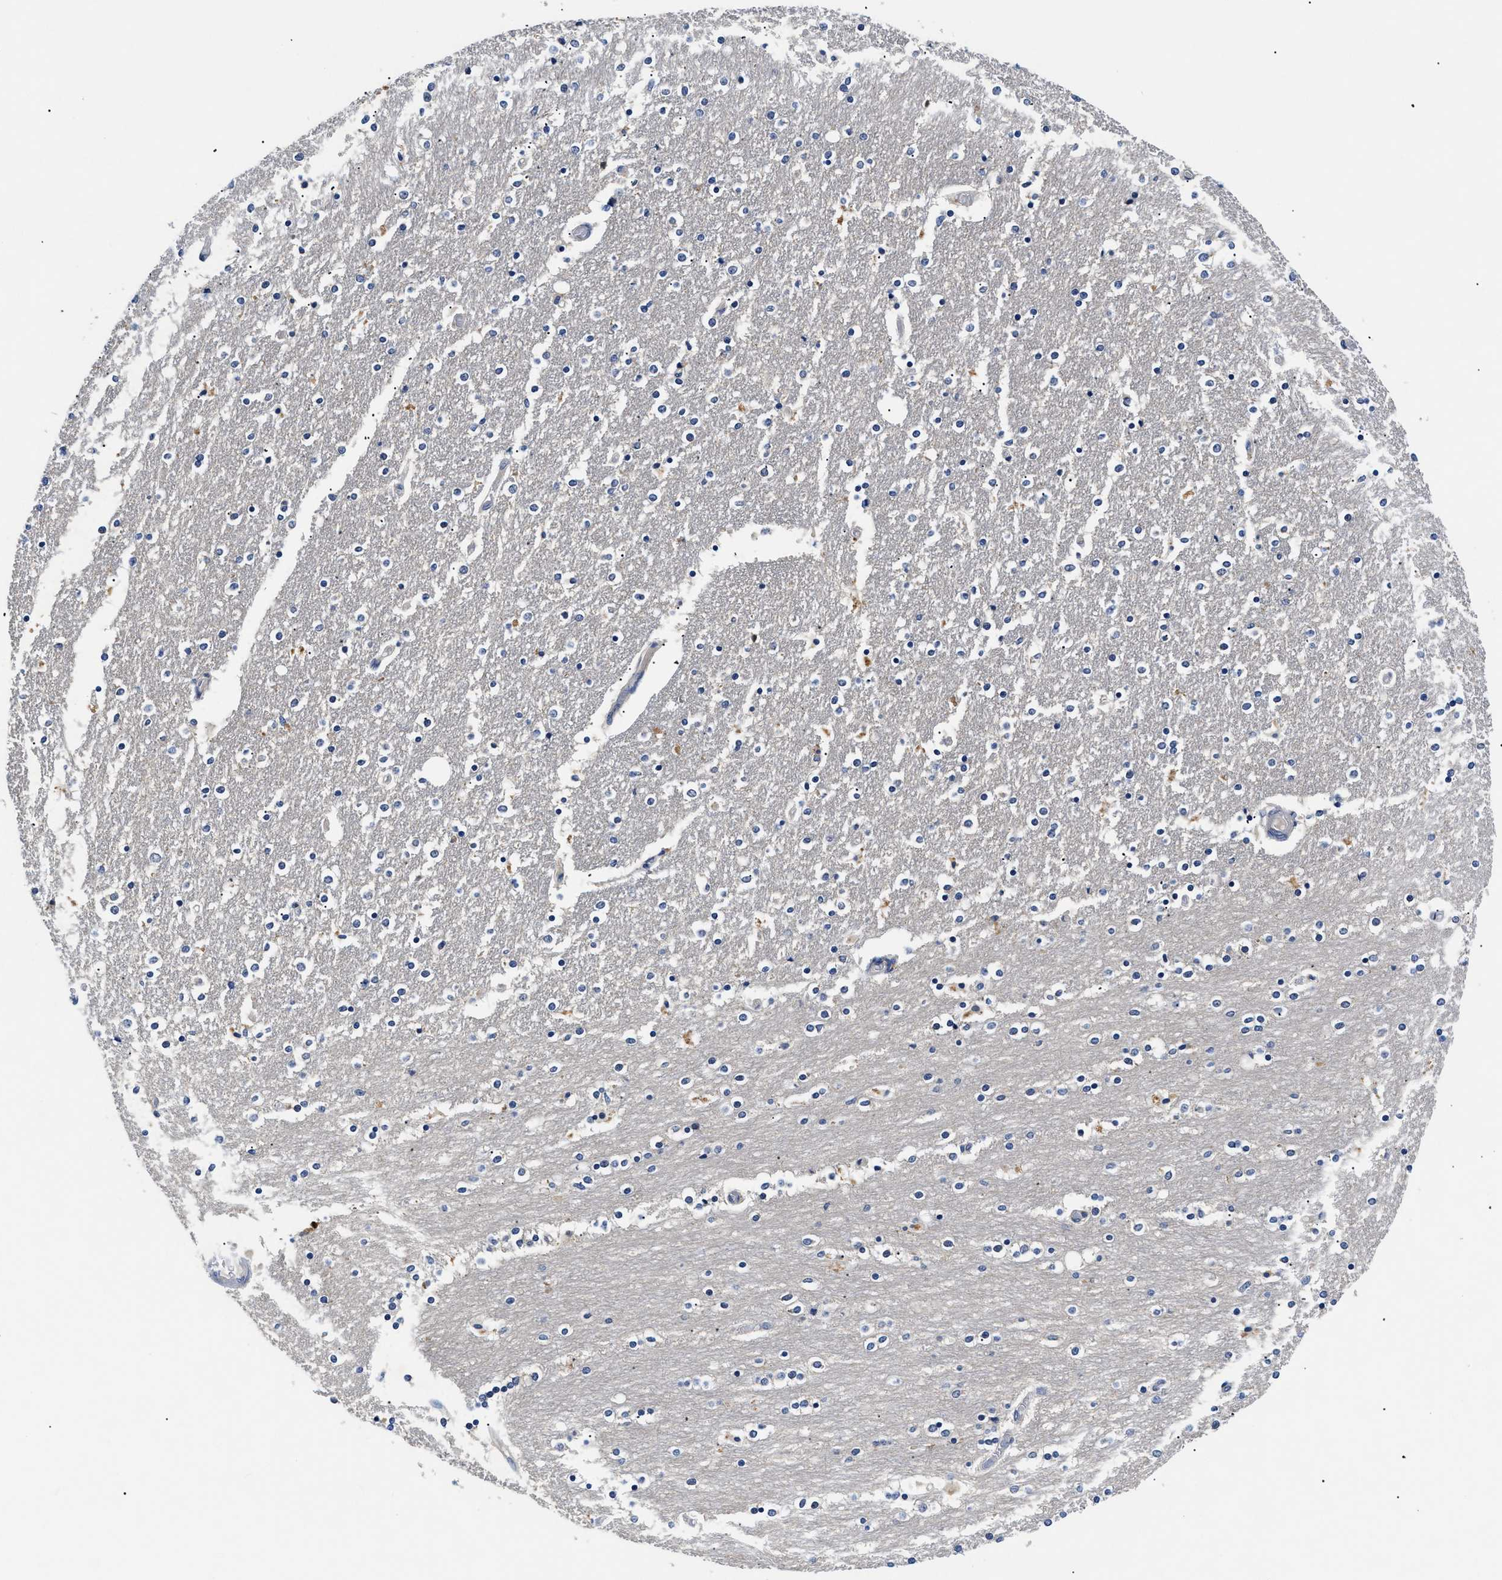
{"staining": {"intensity": "weak", "quantity": "<25%", "location": "cytoplasmic/membranous"}, "tissue": "caudate", "cell_type": "Glial cells", "image_type": "normal", "snomed": [{"axis": "morphology", "description": "Normal tissue, NOS"}, {"axis": "topography", "description": "Lateral ventricle wall"}], "caption": "Immunohistochemistry image of unremarkable human caudate stained for a protein (brown), which shows no positivity in glial cells. Brightfield microscopy of IHC stained with DAB (brown) and hematoxylin (blue), captured at high magnification.", "gene": "MEA1", "patient": {"sex": "female", "age": 54}}